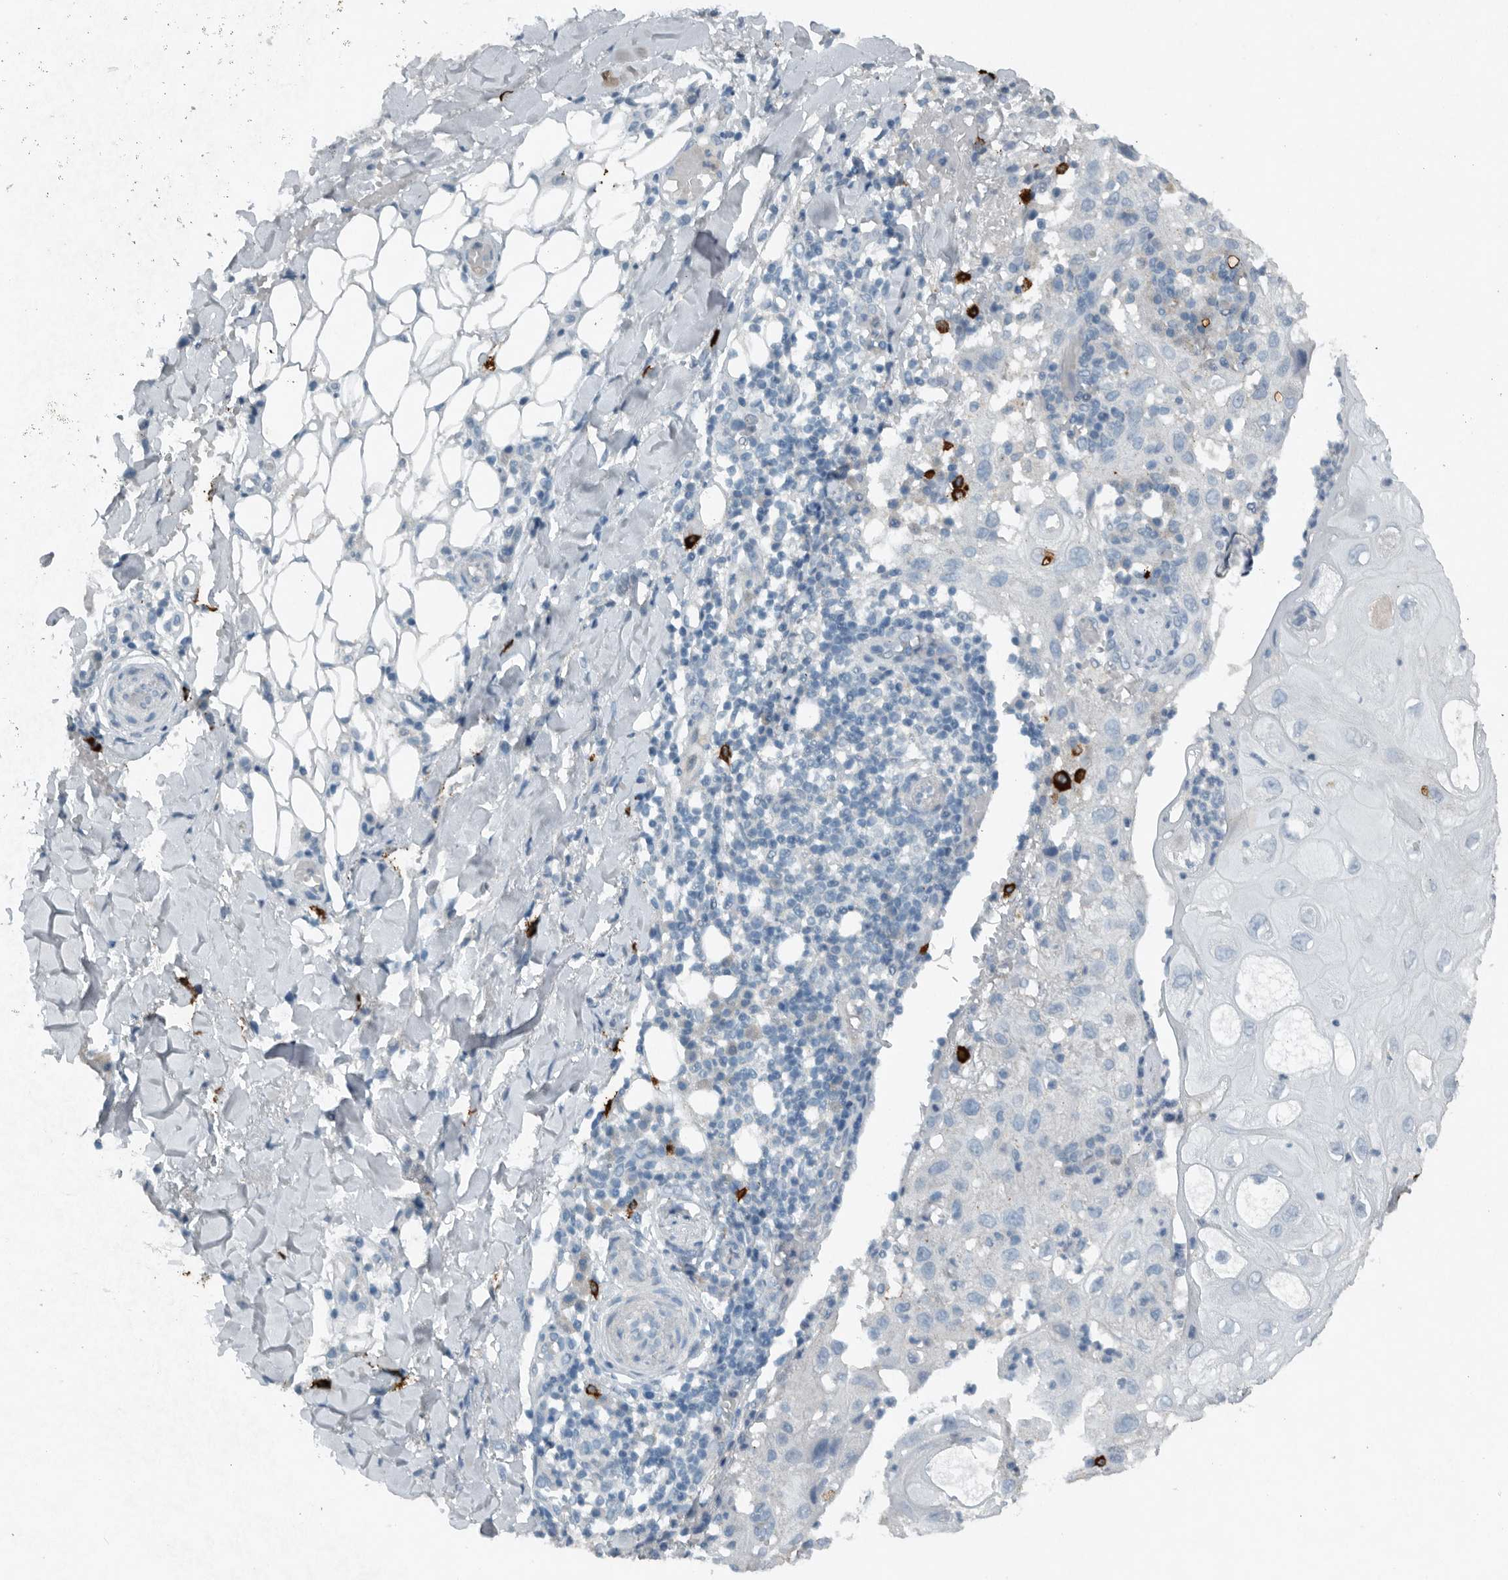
{"staining": {"intensity": "negative", "quantity": "none", "location": "none"}, "tissue": "skin cancer", "cell_type": "Tumor cells", "image_type": "cancer", "snomed": [{"axis": "morphology", "description": "Normal tissue, NOS"}, {"axis": "morphology", "description": "Squamous cell carcinoma, NOS"}, {"axis": "topography", "description": "Skin"}], "caption": "The photomicrograph reveals no significant positivity in tumor cells of squamous cell carcinoma (skin).", "gene": "IL20", "patient": {"sex": "female", "age": 96}}